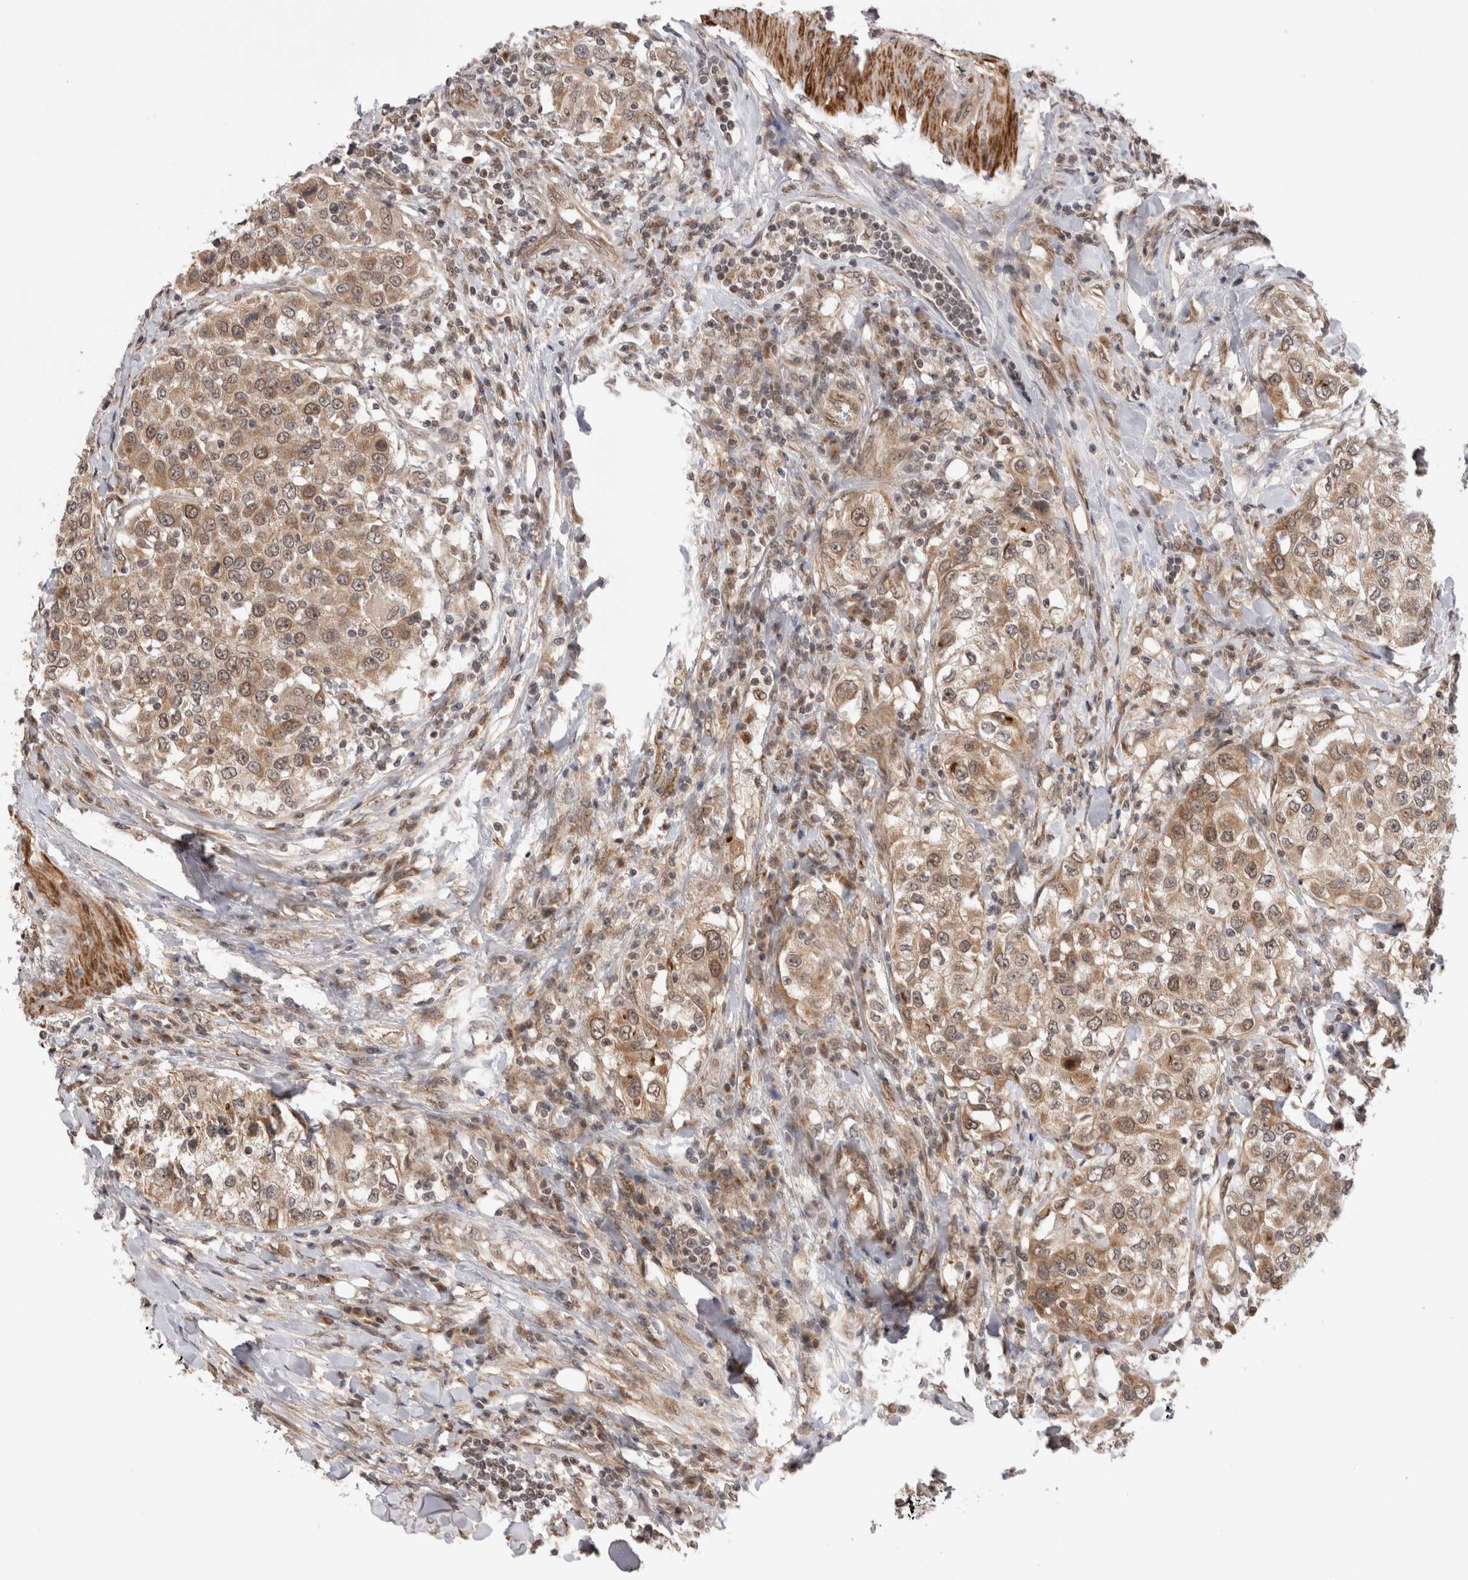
{"staining": {"intensity": "moderate", "quantity": ">75%", "location": "cytoplasmic/membranous"}, "tissue": "urothelial cancer", "cell_type": "Tumor cells", "image_type": "cancer", "snomed": [{"axis": "morphology", "description": "Urothelial carcinoma, High grade"}, {"axis": "topography", "description": "Urinary bladder"}], "caption": "Tumor cells display medium levels of moderate cytoplasmic/membranous positivity in about >75% of cells in human urothelial cancer.", "gene": "TMEM65", "patient": {"sex": "female", "age": 80}}